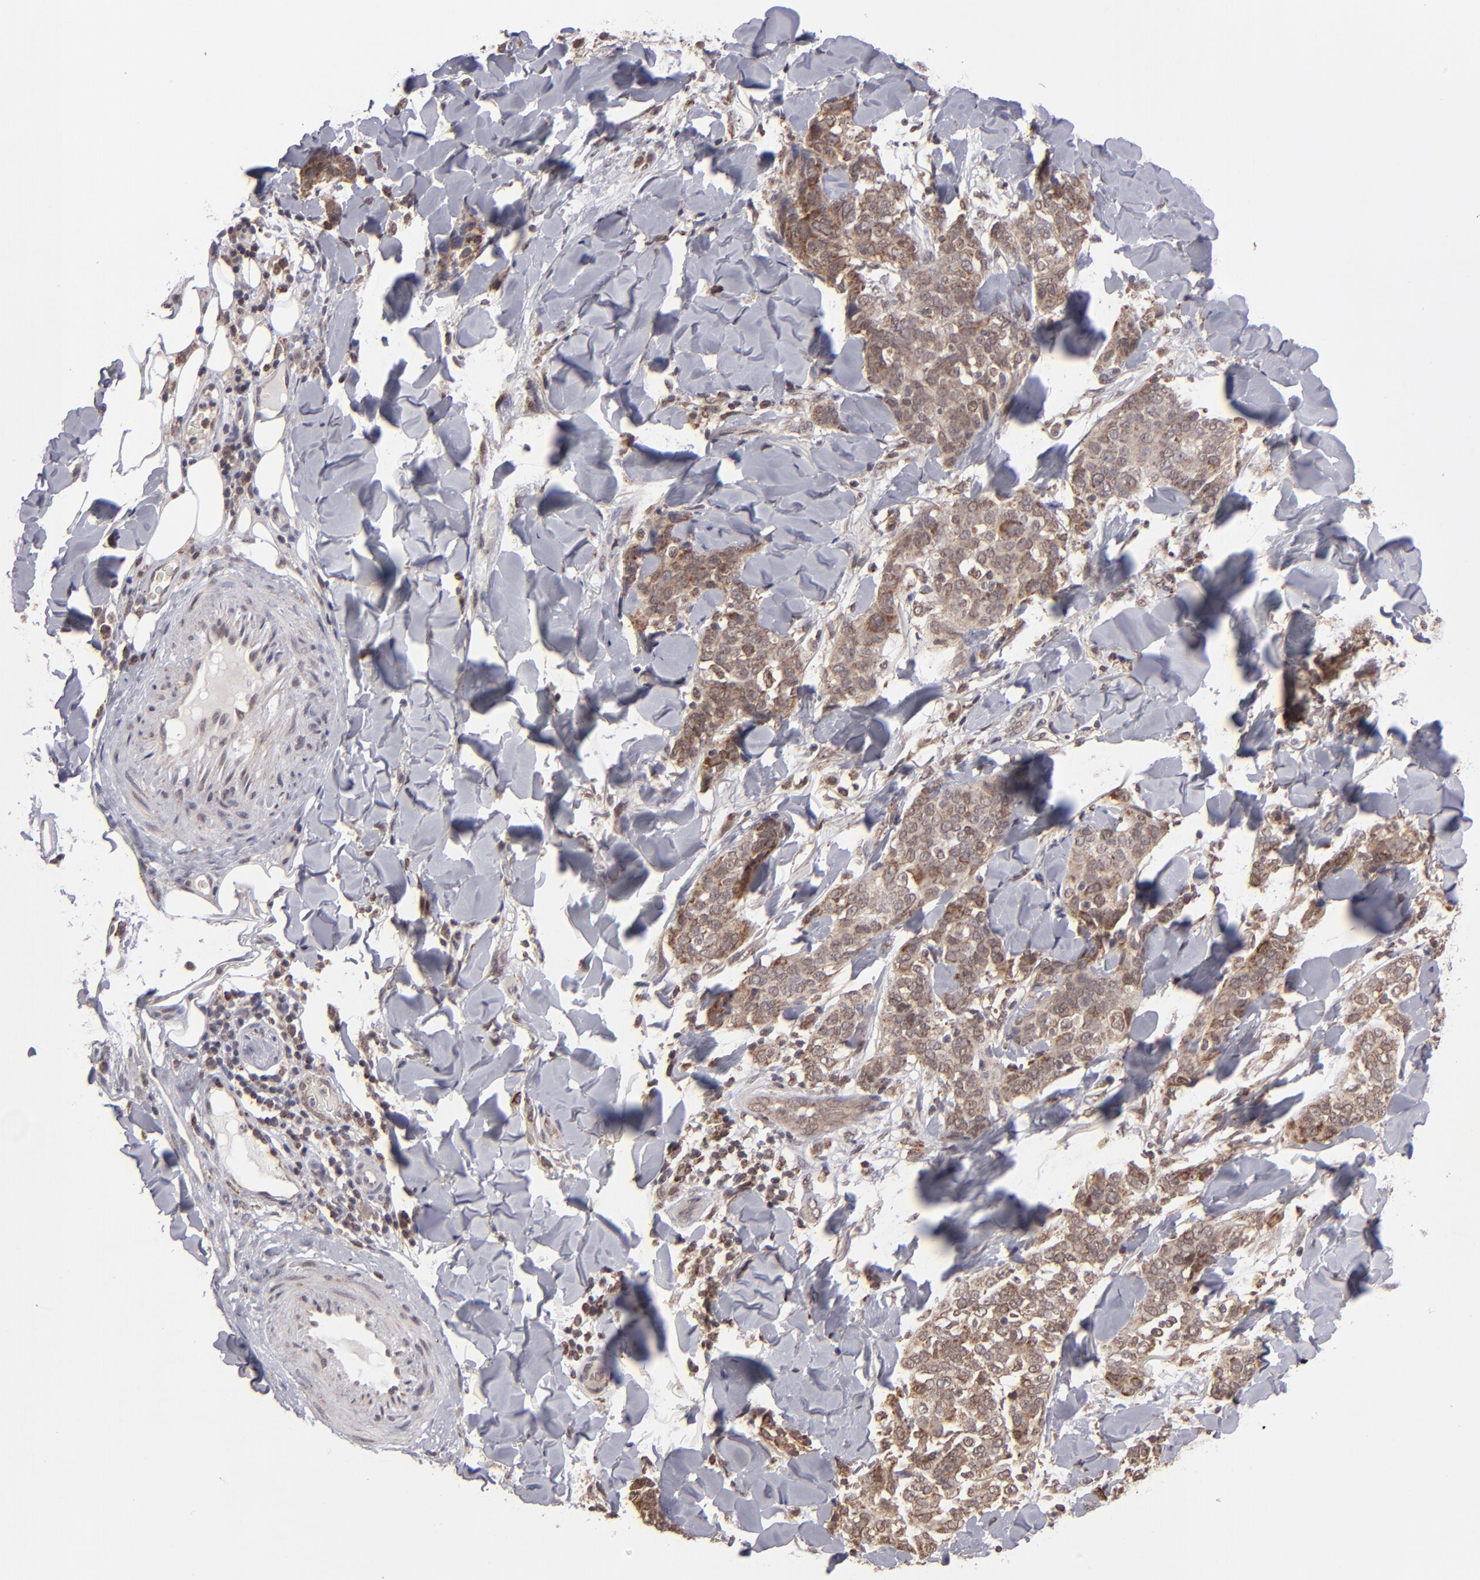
{"staining": {"intensity": "moderate", "quantity": "<25%", "location": "cytoplasmic/membranous"}, "tissue": "skin cancer", "cell_type": "Tumor cells", "image_type": "cancer", "snomed": [{"axis": "morphology", "description": "Normal tissue, NOS"}, {"axis": "morphology", "description": "Squamous cell carcinoma, NOS"}, {"axis": "topography", "description": "Skin"}], "caption": "Immunohistochemistry (IHC) staining of skin squamous cell carcinoma, which displays low levels of moderate cytoplasmic/membranous staining in about <25% of tumor cells indicating moderate cytoplasmic/membranous protein expression. The staining was performed using DAB (brown) for protein detection and nuclei were counterstained in hematoxylin (blue).", "gene": "SLC15A1", "patient": {"sex": "female", "age": 83}}